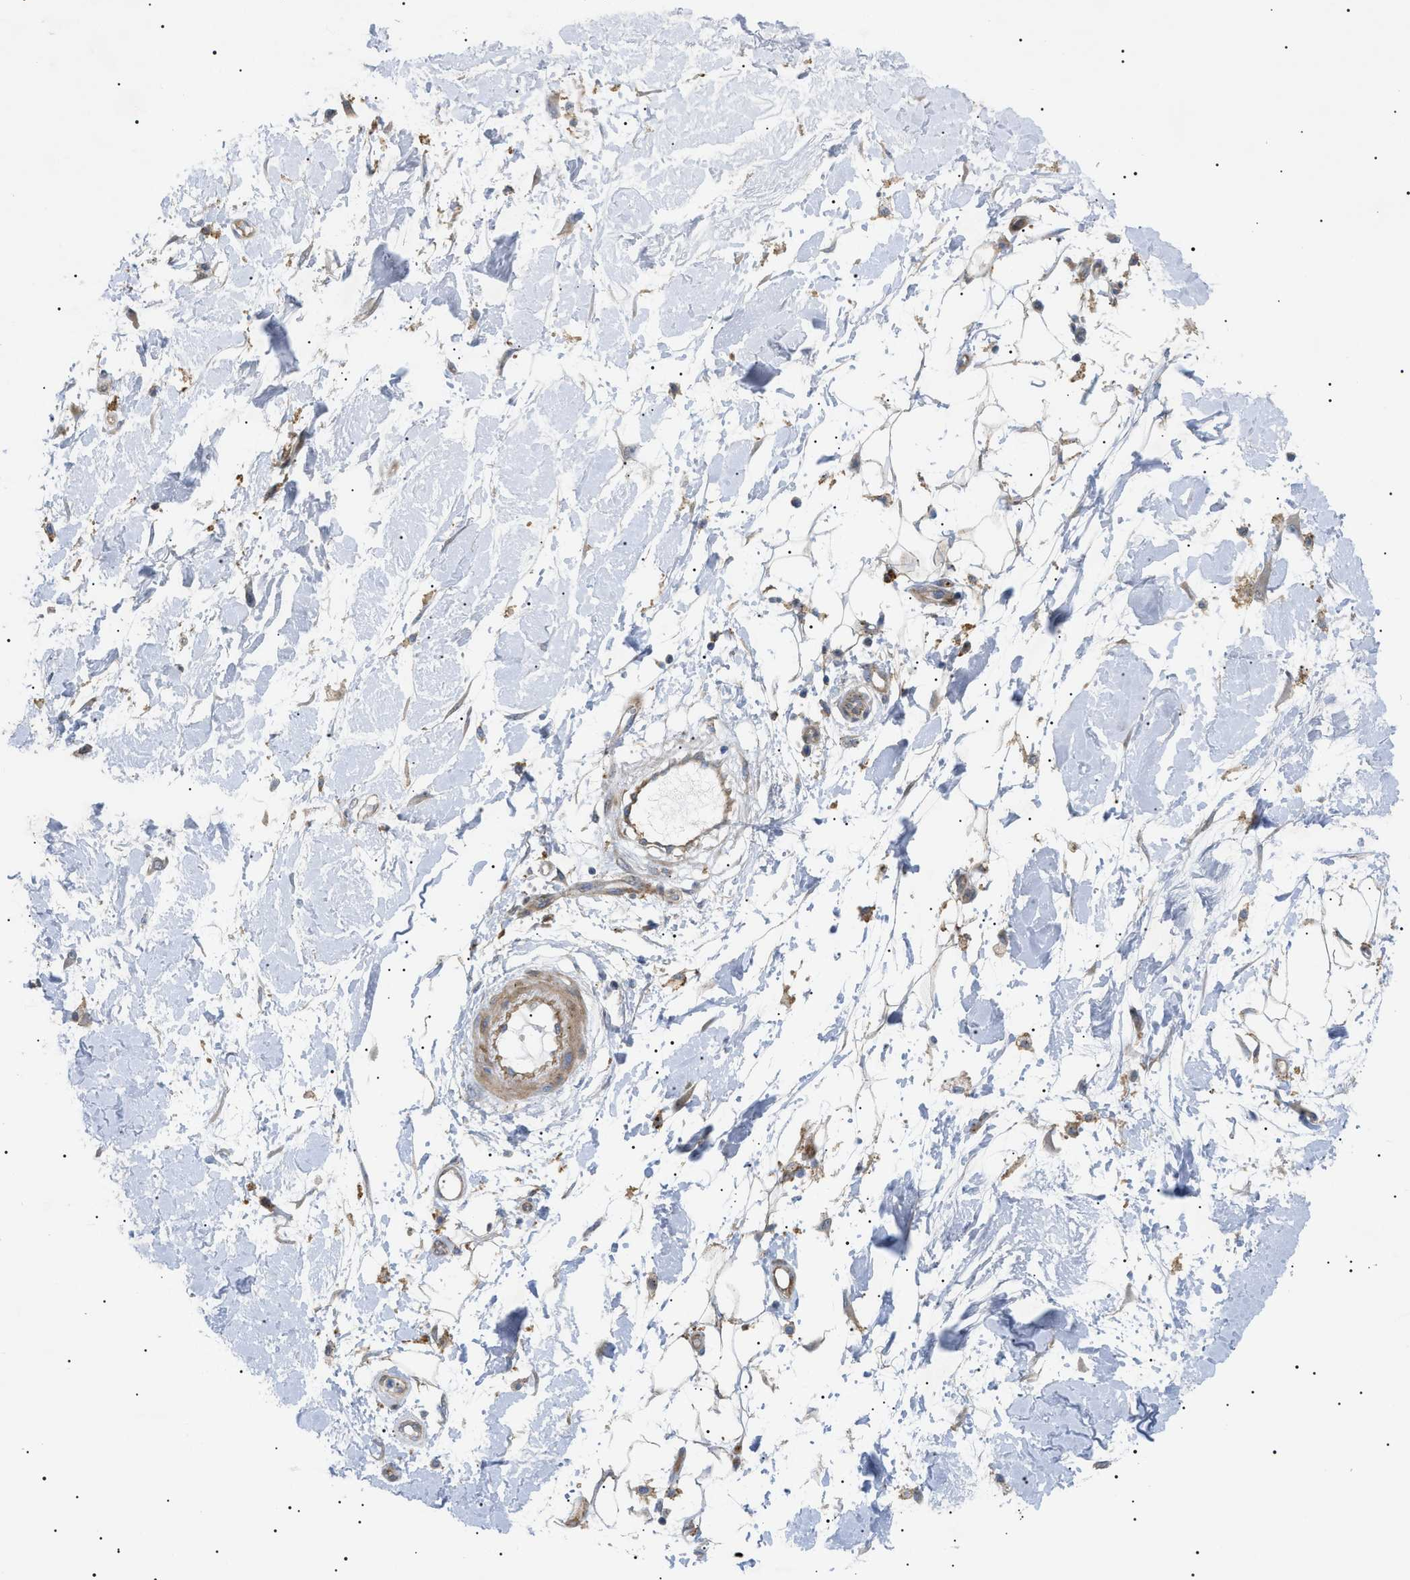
{"staining": {"intensity": "weak", "quantity": "25%-75%", "location": "cytoplasmic/membranous"}, "tissue": "adipose tissue", "cell_type": "Adipocytes", "image_type": "normal", "snomed": [{"axis": "morphology", "description": "Normal tissue, NOS"}, {"axis": "morphology", "description": "Squamous cell carcinoma, NOS"}, {"axis": "topography", "description": "Skin"}, {"axis": "topography", "description": "Peripheral nerve tissue"}], "caption": "Protein staining of benign adipose tissue shows weak cytoplasmic/membranous staining in about 25%-75% of adipocytes. The protein is shown in brown color, while the nuclei are stained blue.", "gene": "SFXN5", "patient": {"sex": "male", "age": 83}}